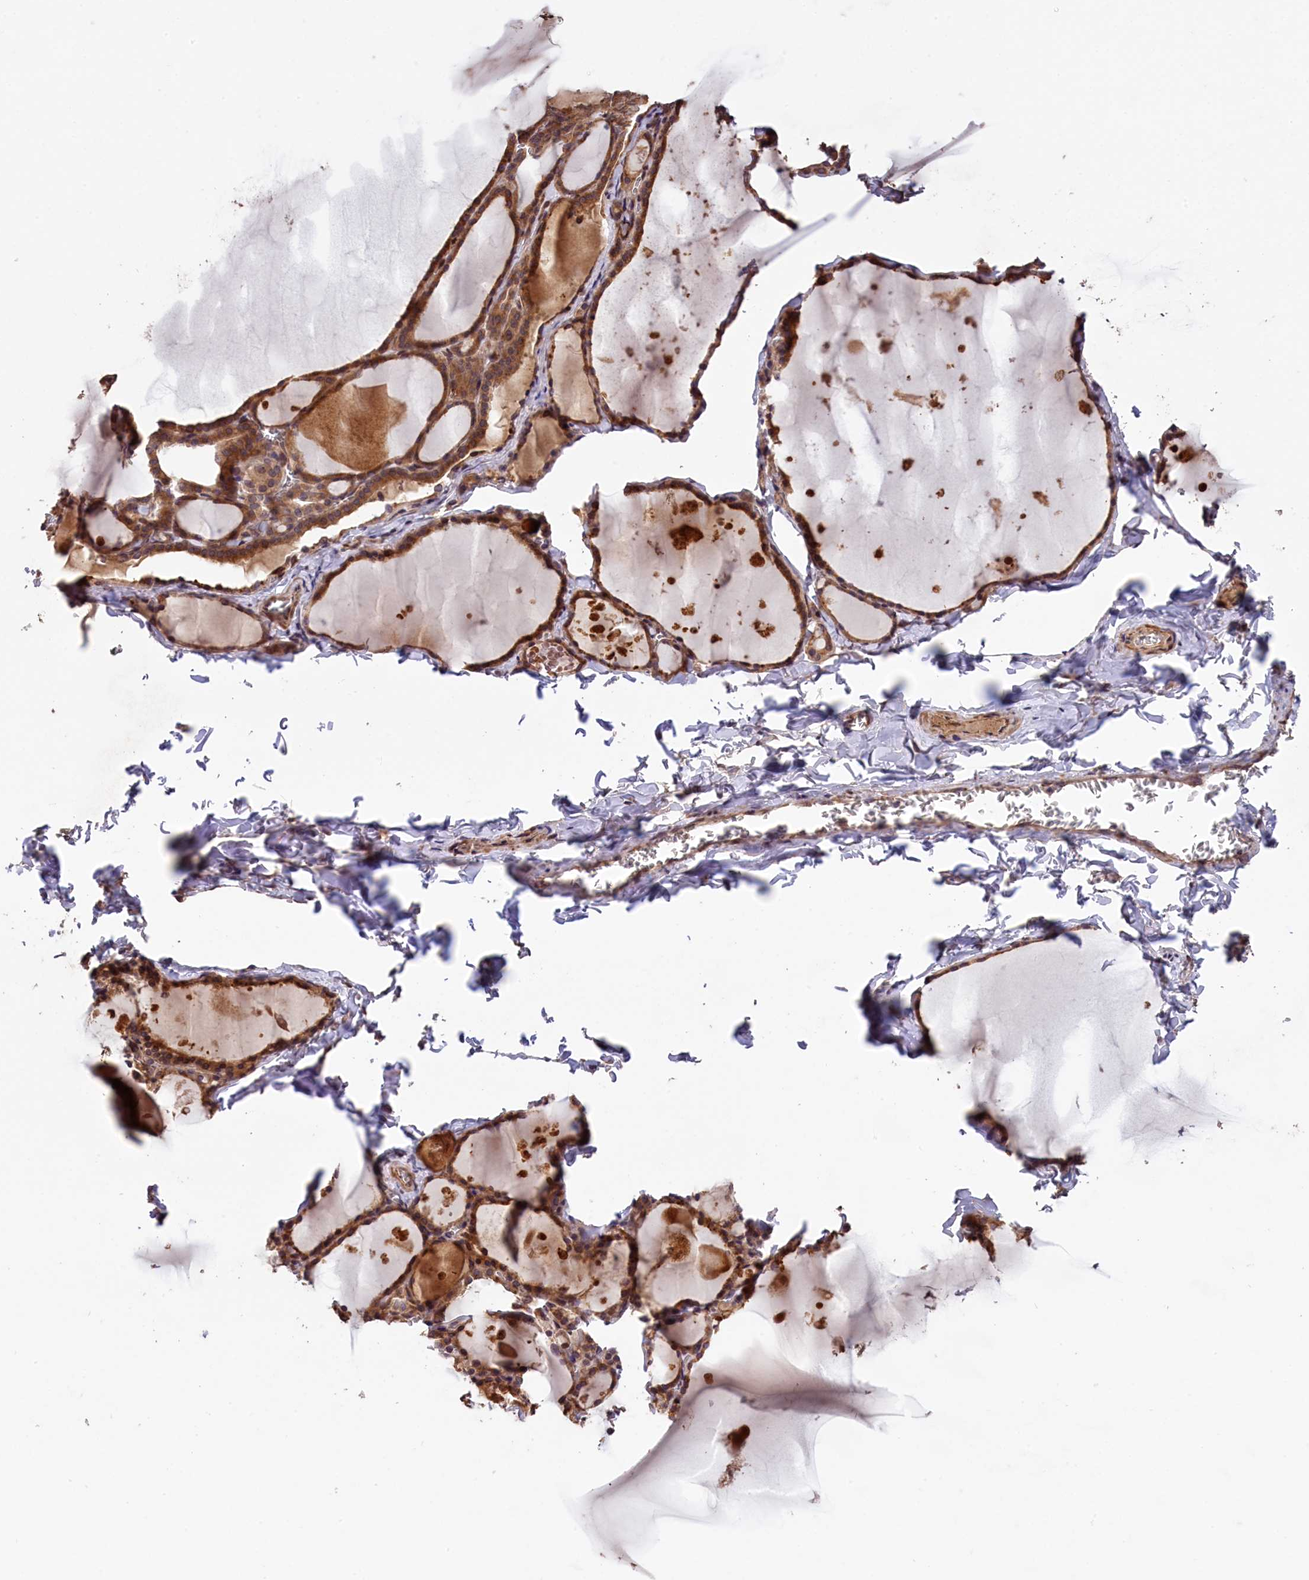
{"staining": {"intensity": "moderate", "quantity": ">75%", "location": "cytoplasmic/membranous"}, "tissue": "thyroid gland", "cell_type": "Glandular cells", "image_type": "normal", "snomed": [{"axis": "morphology", "description": "Normal tissue, NOS"}, {"axis": "topography", "description": "Thyroid gland"}], "caption": "The image reveals immunohistochemical staining of normal thyroid gland. There is moderate cytoplasmic/membranous expression is seen in approximately >75% of glandular cells.", "gene": "DNAJB9", "patient": {"sex": "male", "age": 56}}